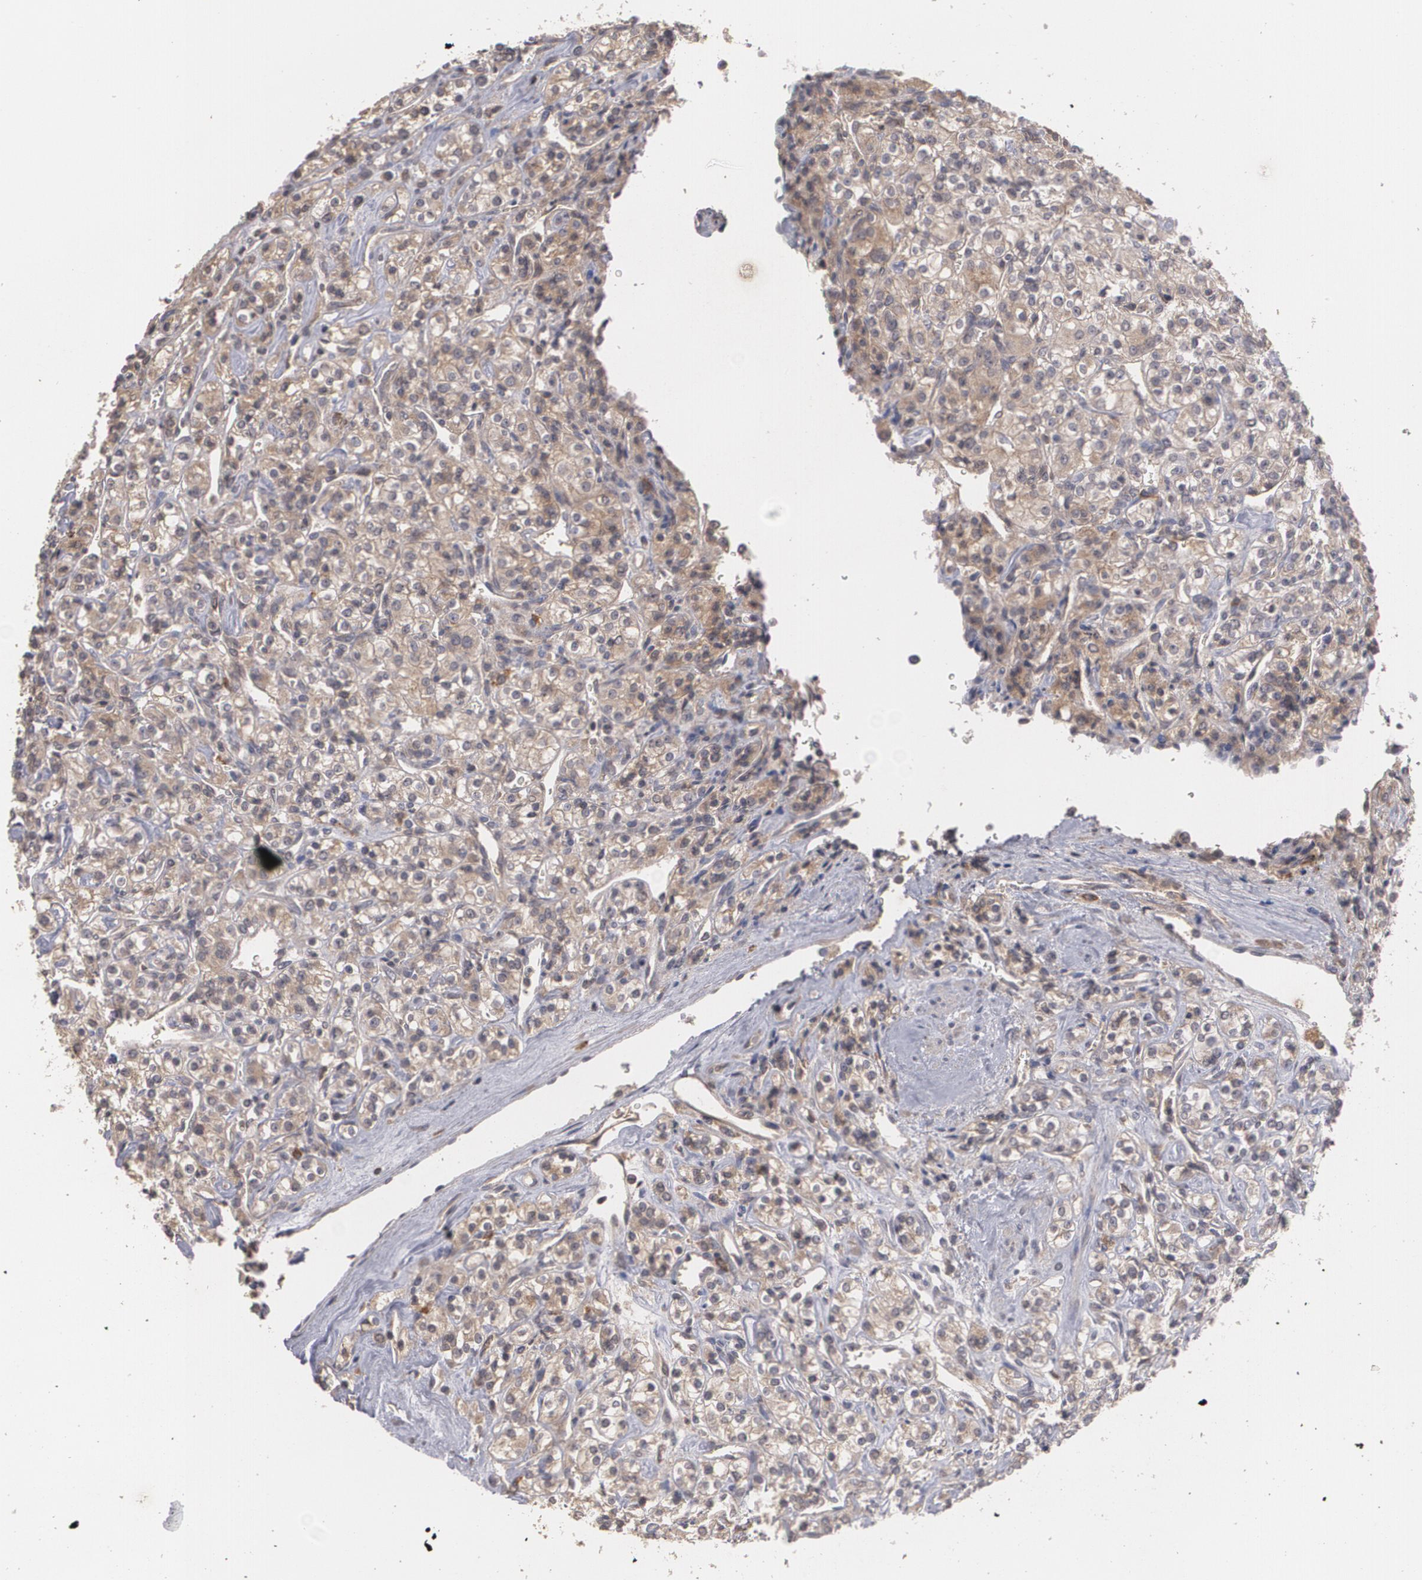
{"staining": {"intensity": "moderate", "quantity": ">75%", "location": "cytoplasmic/membranous"}, "tissue": "renal cancer", "cell_type": "Tumor cells", "image_type": "cancer", "snomed": [{"axis": "morphology", "description": "Adenocarcinoma, NOS"}, {"axis": "topography", "description": "Kidney"}], "caption": "Renal cancer was stained to show a protein in brown. There is medium levels of moderate cytoplasmic/membranous positivity in about >75% of tumor cells.", "gene": "ARF6", "patient": {"sex": "male", "age": 77}}